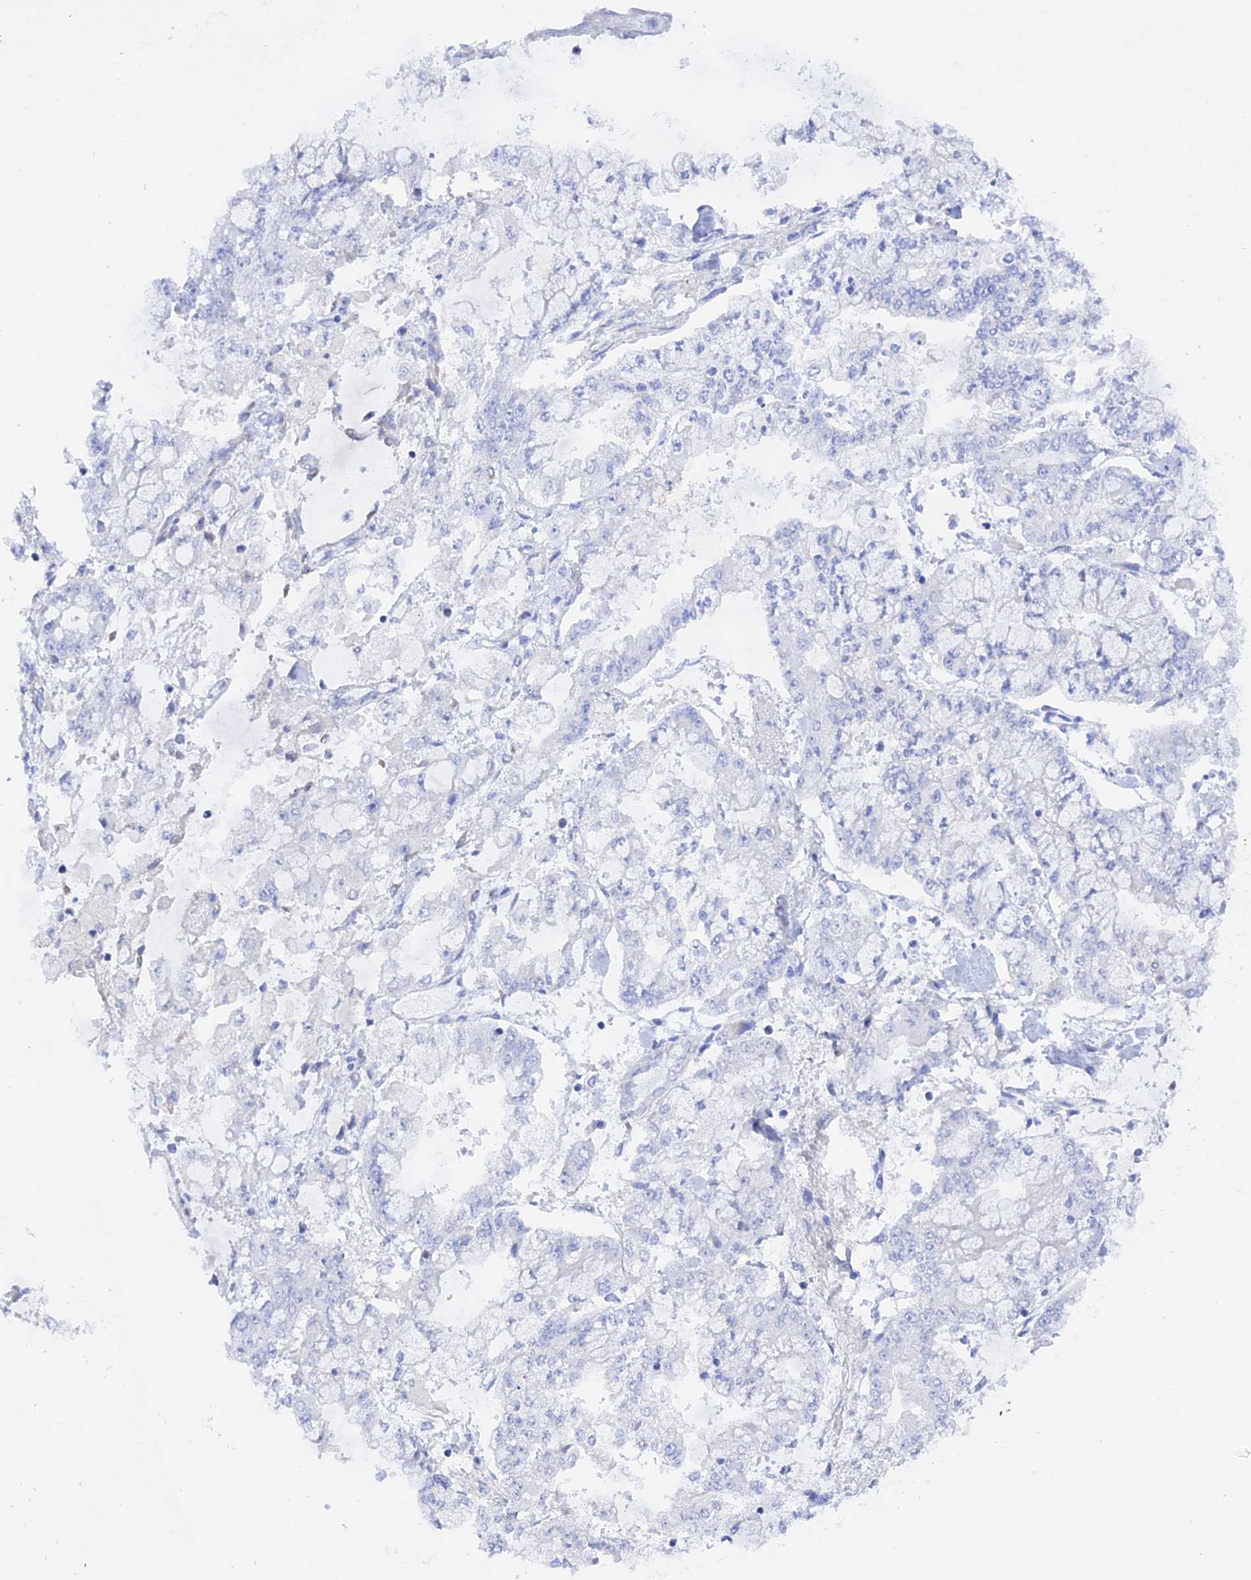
{"staining": {"intensity": "negative", "quantity": "none", "location": "none"}, "tissue": "stomach cancer", "cell_type": "Tumor cells", "image_type": "cancer", "snomed": [{"axis": "morphology", "description": "Normal tissue, NOS"}, {"axis": "morphology", "description": "Adenocarcinoma, NOS"}, {"axis": "topography", "description": "Stomach, upper"}, {"axis": "topography", "description": "Stomach"}], "caption": "High power microscopy image of an immunohistochemistry (IHC) micrograph of adenocarcinoma (stomach), revealing no significant expression in tumor cells.", "gene": "DACT3", "patient": {"sex": "male", "age": 76}}